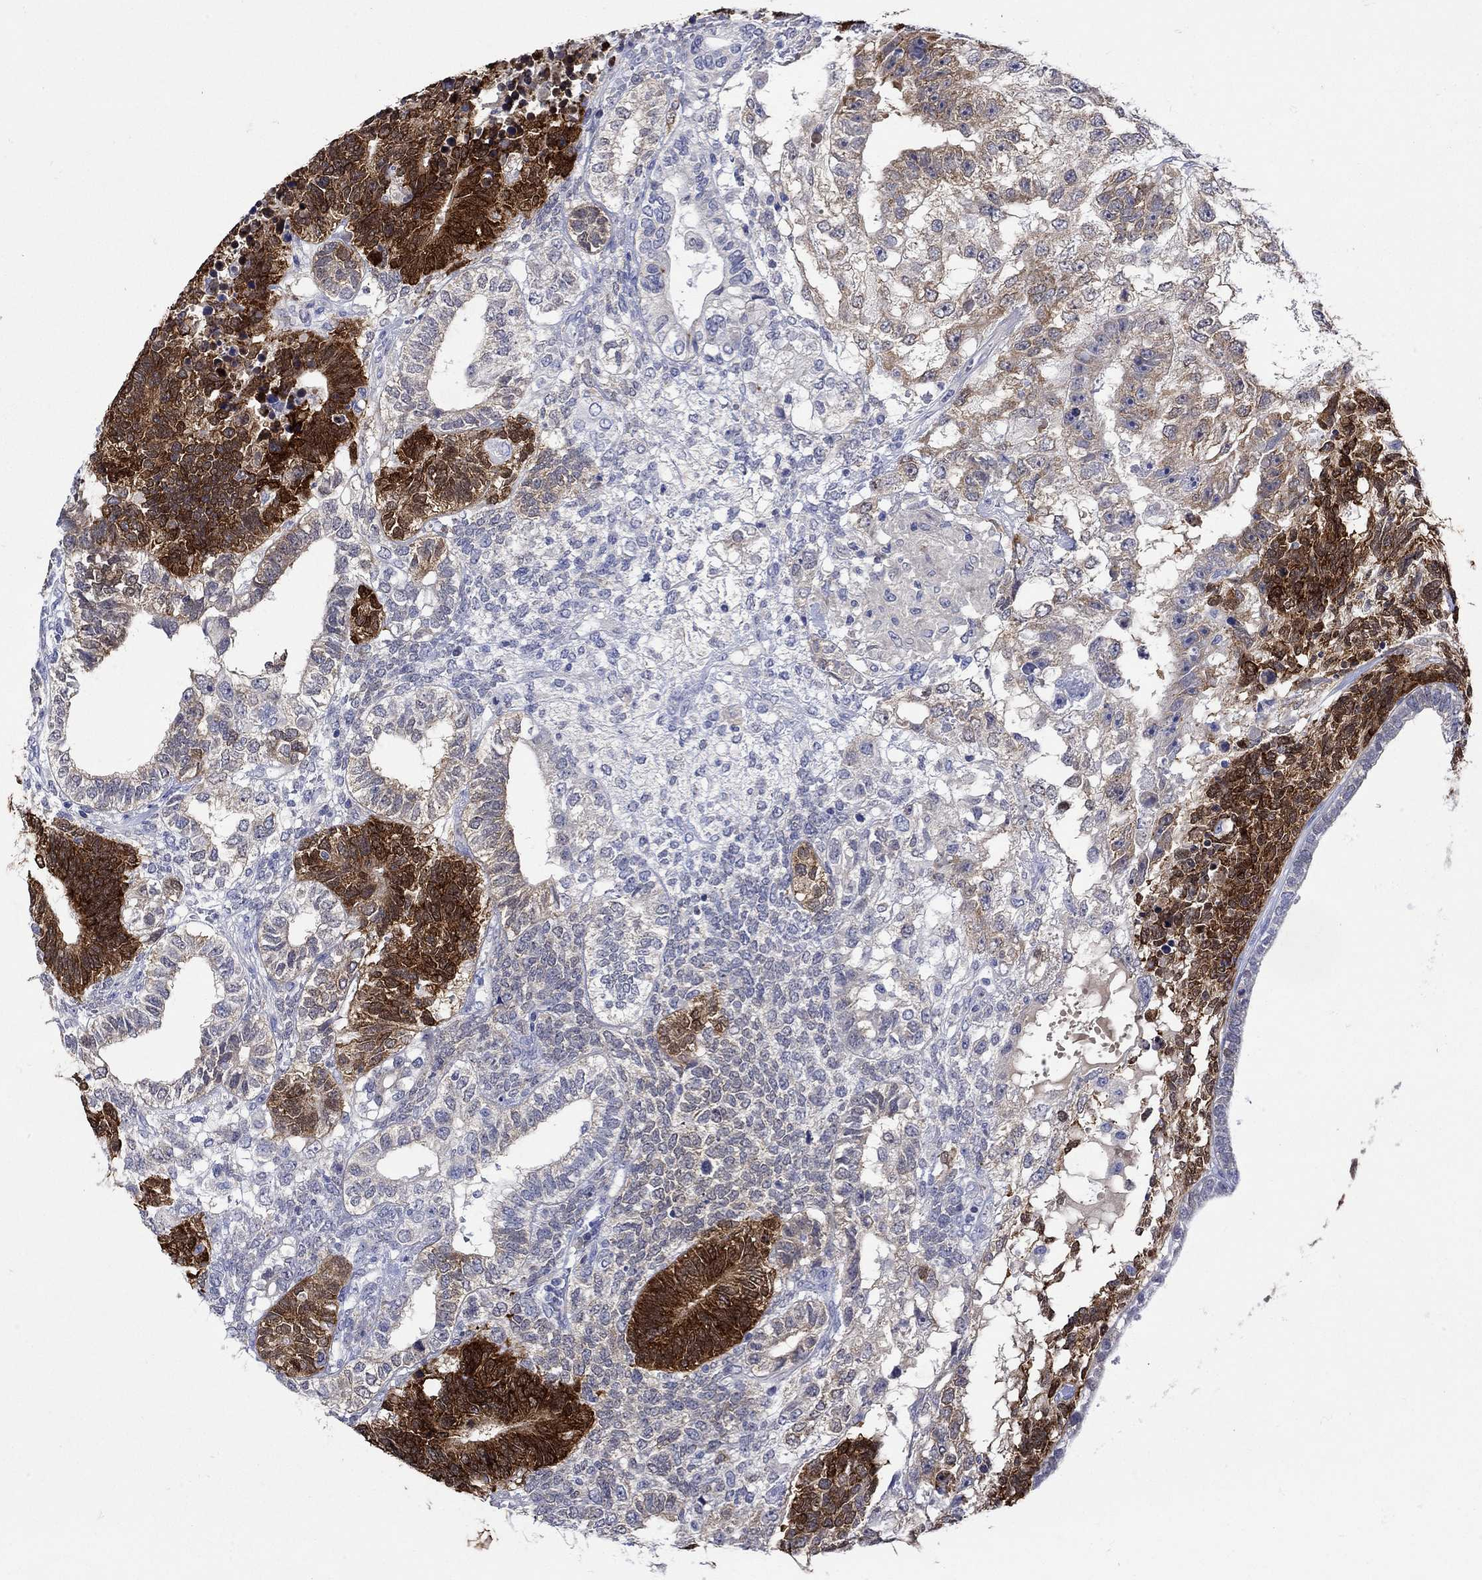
{"staining": {"intensity": "strong", "quantity": ">75%", "location": "cytoplasmic/membranous"}, "tissue": "testis cancer", "cell_type": "Tumor cells", "image_type": "cancer", "snomed": [{"axis": "morphology", "description": "Seminoma, NOS"}, {"axis": "morphology", "description": "Carcinoma, Embryonal, NOS"}, {"axis": "topography", "description": "Testis"}], "caption": "Protein staining of testis cancer tissue demonstrates strong cytoplasmic/membranous staining in about >75% of tumor cells. The staining is performed using DAB (3,3'-diaminobenzidine) brown chromogen to label protein expression. The nuclei are counter-stained blue using hematoxylin.", "gene": "MSI1", "patient": {"sex": "male", "age": 41}}